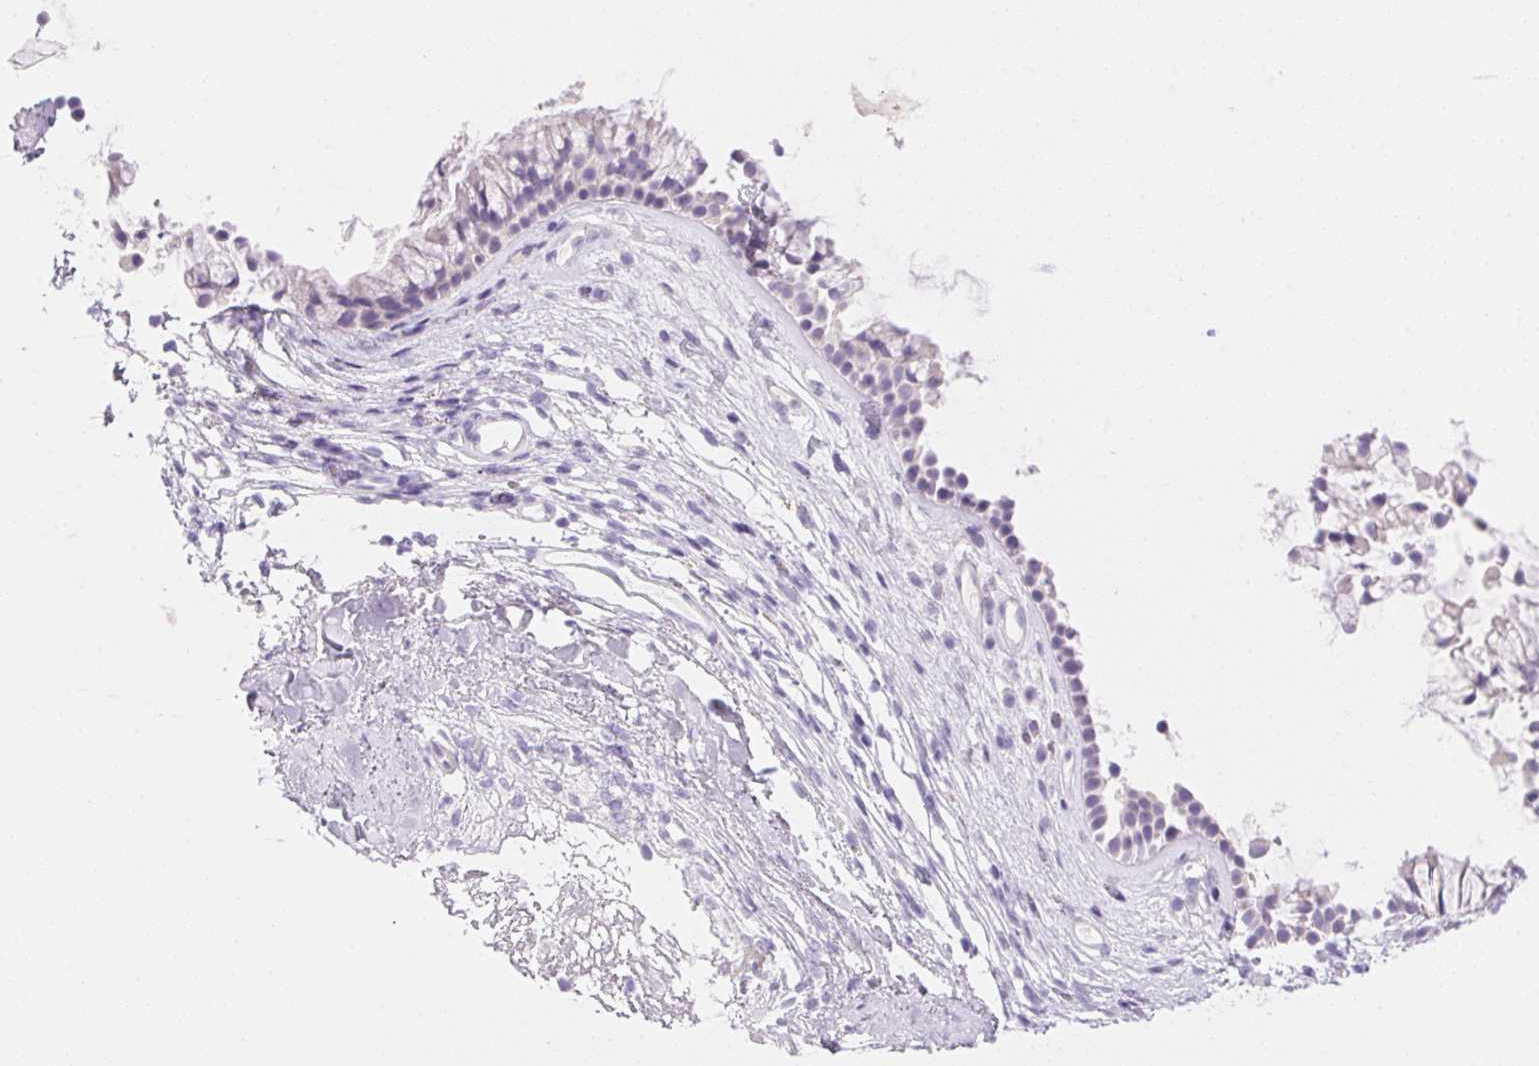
{"staining": {"intensity": "negative", "quantity": "none", "location": "none"}, "tissue": "nasopharynx", "cell_type": "Respiratory epithelial cells", "image_type": "normal", "snomed": [{"axis": "morphology", "description": "Normal tissue, NOS"}, {"axis": "topography", "description": "Nasopharynx"}], "caption": "DAB (3,3'-diaminobenzidine) immunohistochemical staining of normal human nasopharynx displays no significant staining in respiratory epithelial cells. The staining is performed using DAB brown chromogen with nuclei counter-stained in using hematoxylin.", "gene": "DHCR24", "patient": {"sex": "female", "age": 75}}